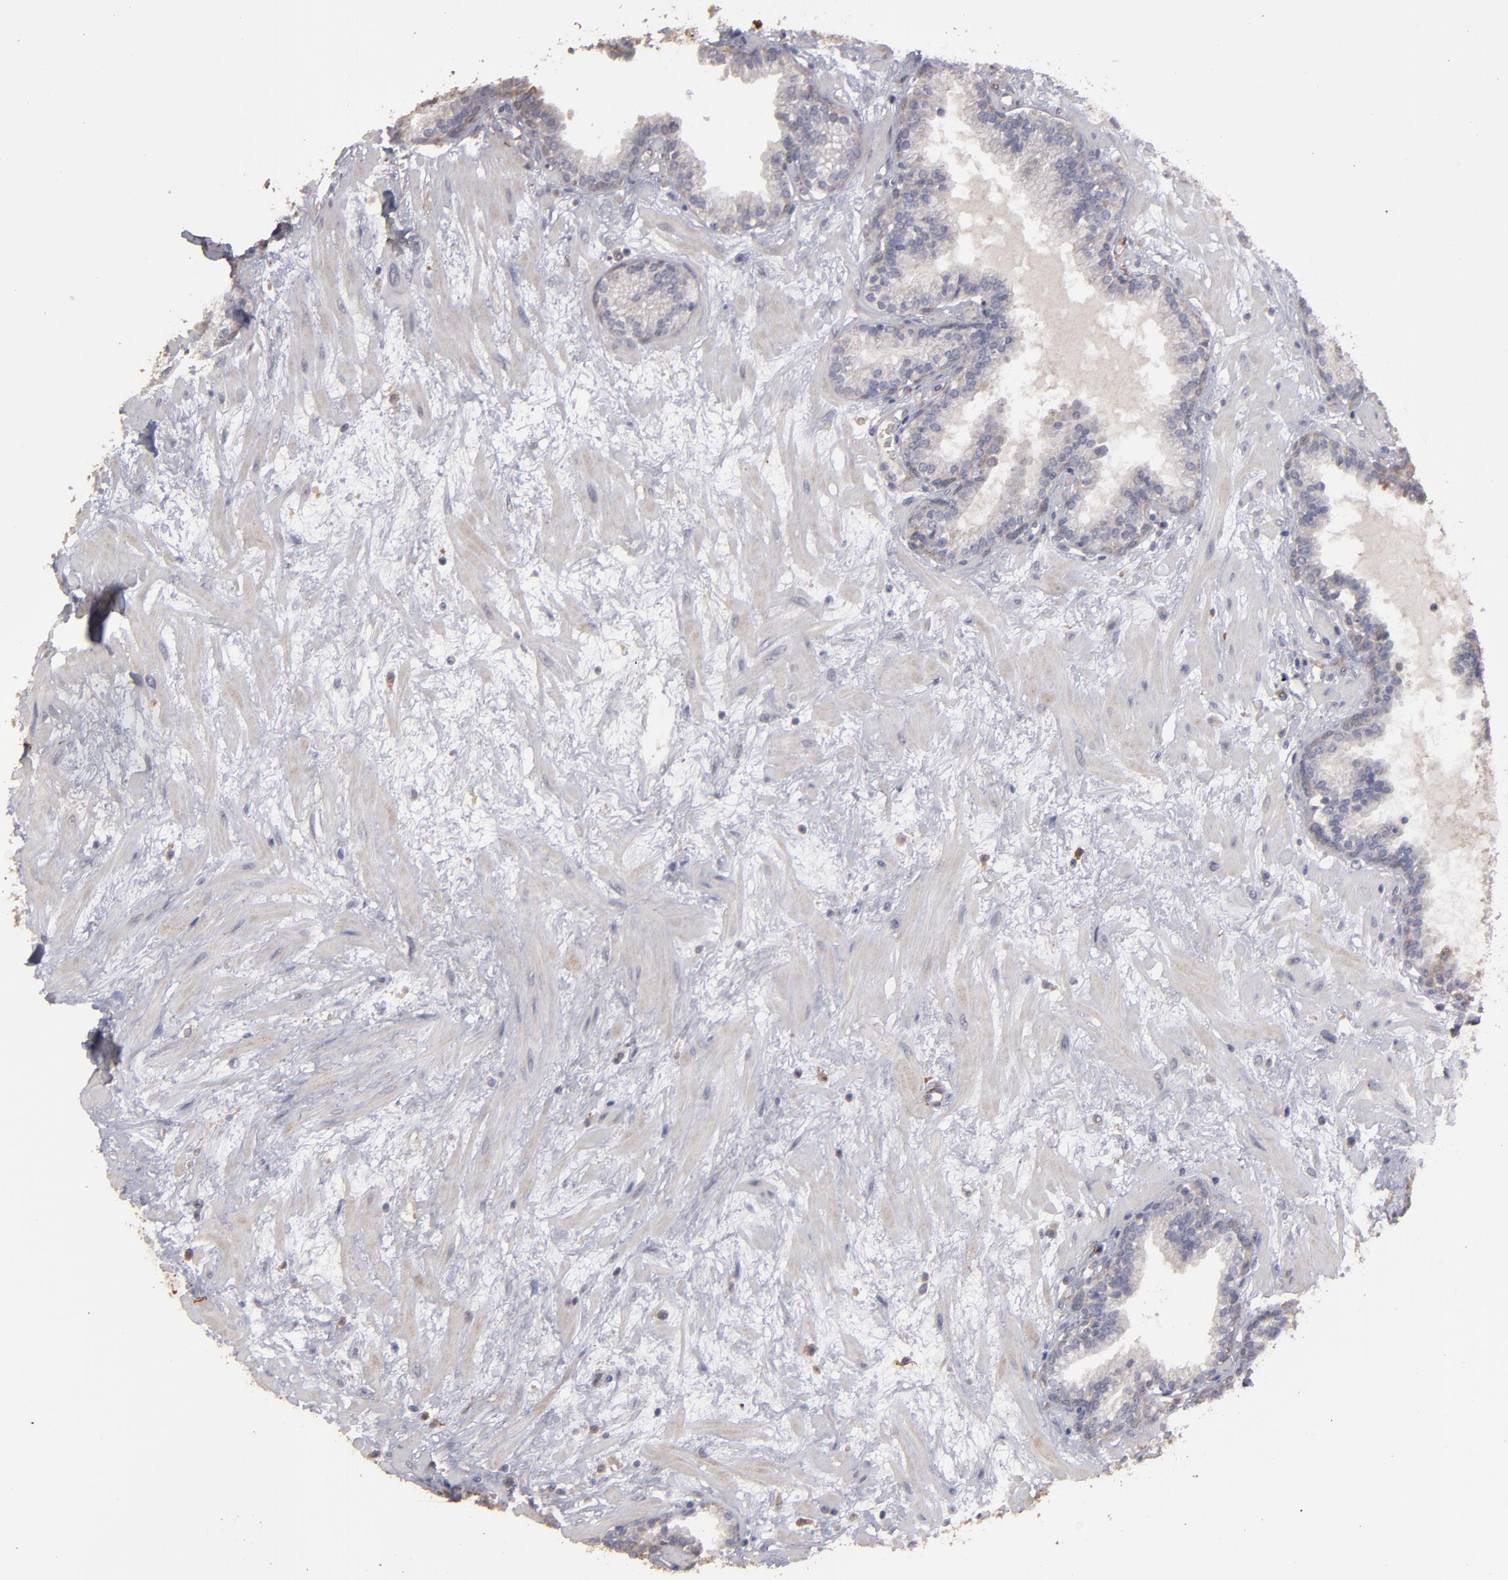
{"staining": {"intensity": "moderate", "quantity": "25%-75%", "location": "cytoplasmic/membranous"}, "tissue": "prostate", "cell_type": "Glandular cells", "image_type": "normal", "snomed": [{"axis": "morphology", "description": "Normal tissue, NOS"}, {"axis": "topography", "description": "Prostate"}], "caption": "DAB (3,3'-diaminobenzidine) immunohistochemical staining of normal prostate displays moderate cytoplasmic/membranous protein staining in approximately 25%-75% of glandular cells.", "gene": "CD55", "patient": {"sex": "male", "age": 64}}